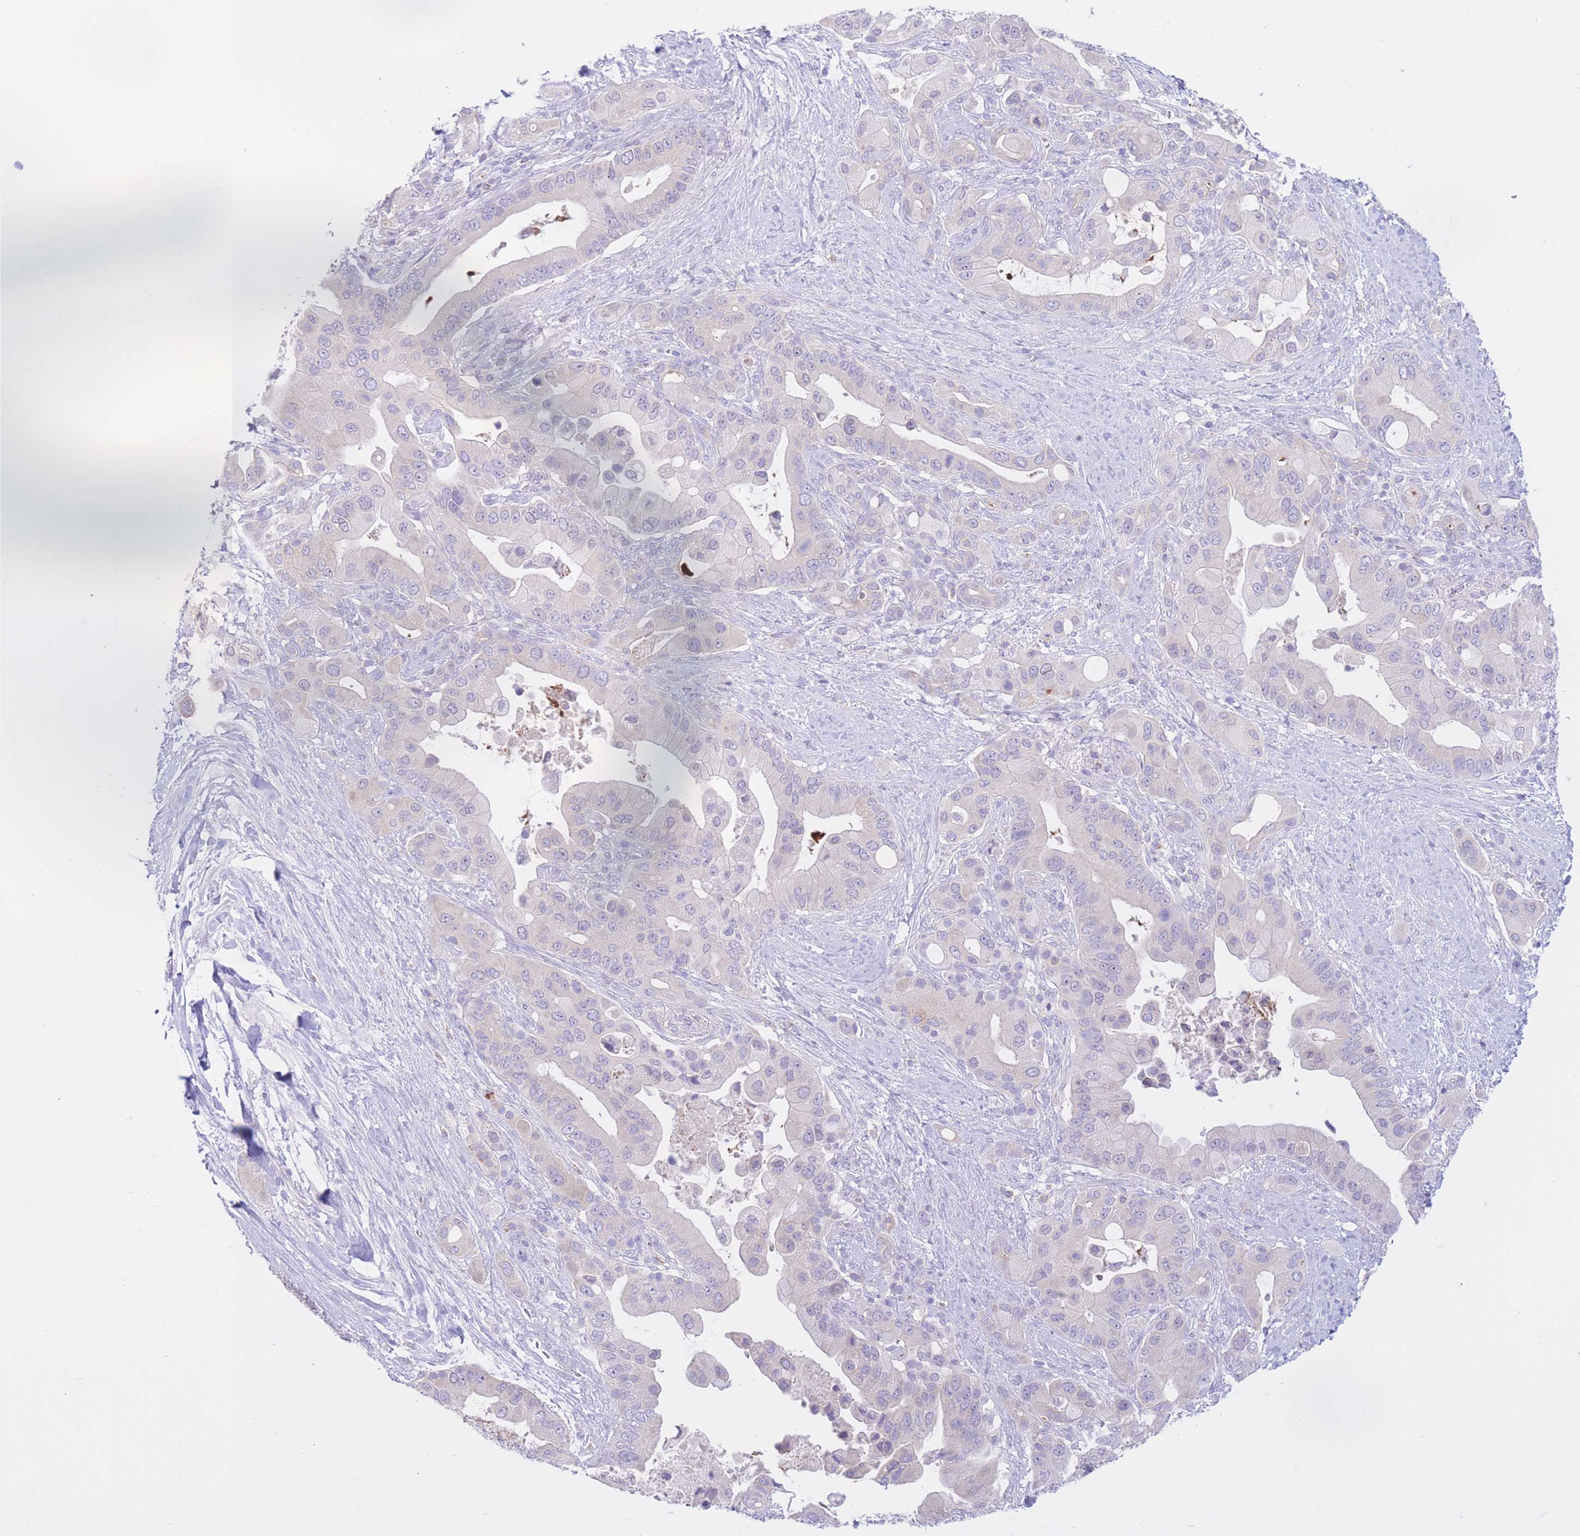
{"staining": {"intensity": "negative", "quantity": "none", "location": "none"}, "tissue": "pancreatic cancer", "cell_type": "Tumor cells", "image_type": "cancer", "snomed": [{"axis": "morphology", "description": "Adenocarcinoma, NOS"}, {"axis": "topography", "description": "Pancreas"}], "caption": "Immunohistochemical staining of pancreatic cancer (adenocarcinoma) displays no significant positivity in tumor cells.", "gene": "RPL39L", "patient": {"sex": "male", "age": 57}}